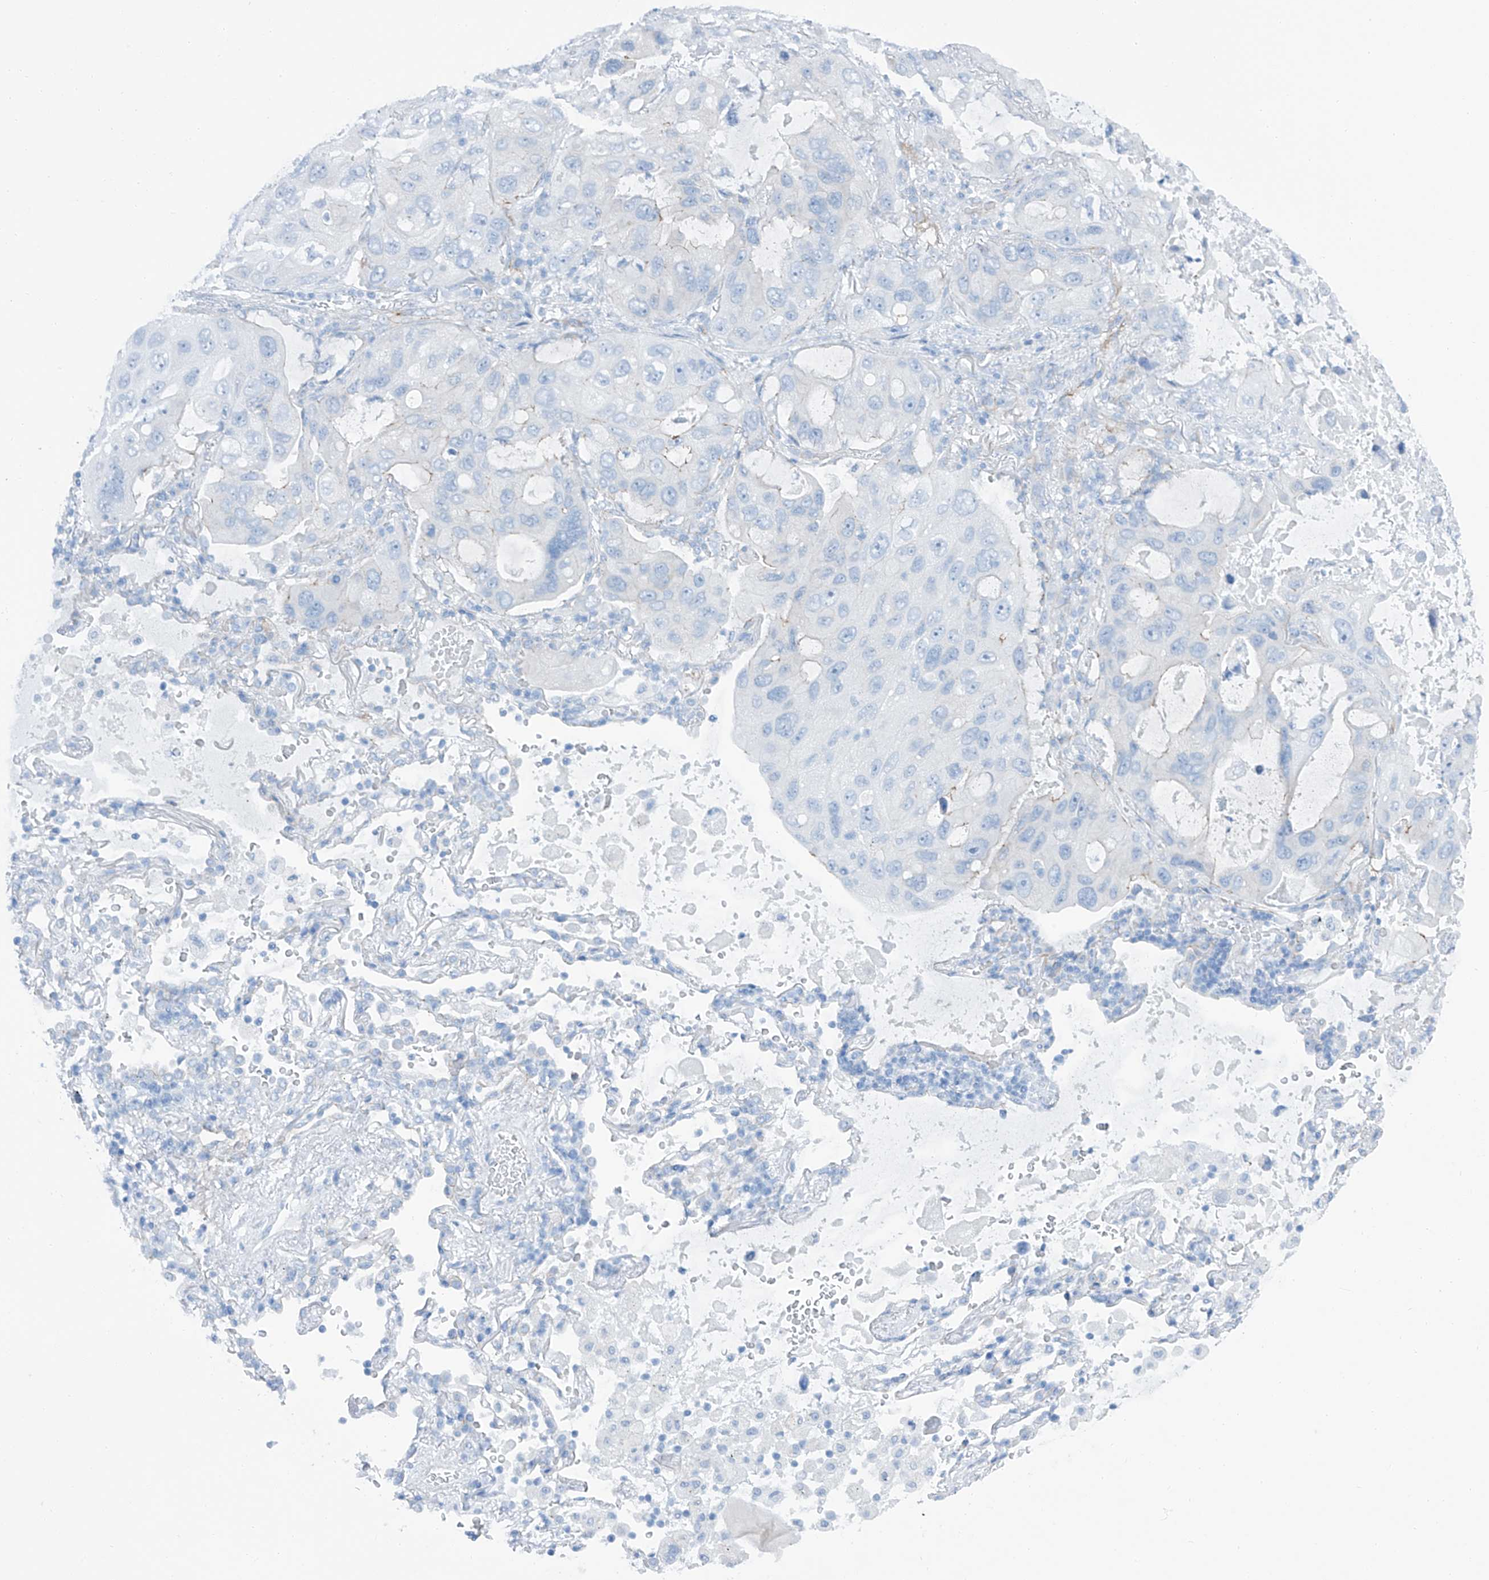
{"staining": {"intensity": "negative", "quantity": "none", "location": "none"}, "tissue": "lung cancer", "cell_type": "Tumor cells", "image_type": "cancer", "snomed": [{"axis": "morphology", "description": "Squamous cell carcinoma, NOS"}, {"axis": "topography", "description": "Lung"}], "caption": "Photomicrograph shows no protein positivity in tumor cells of lung squamous cell carcinoma tissue. (DAB immunohistochemistry (IHC) visualized using brightfield microscopy, high magnification).", "gene": "MAGI1", "patient": {"sex": "female", "age": 73}}